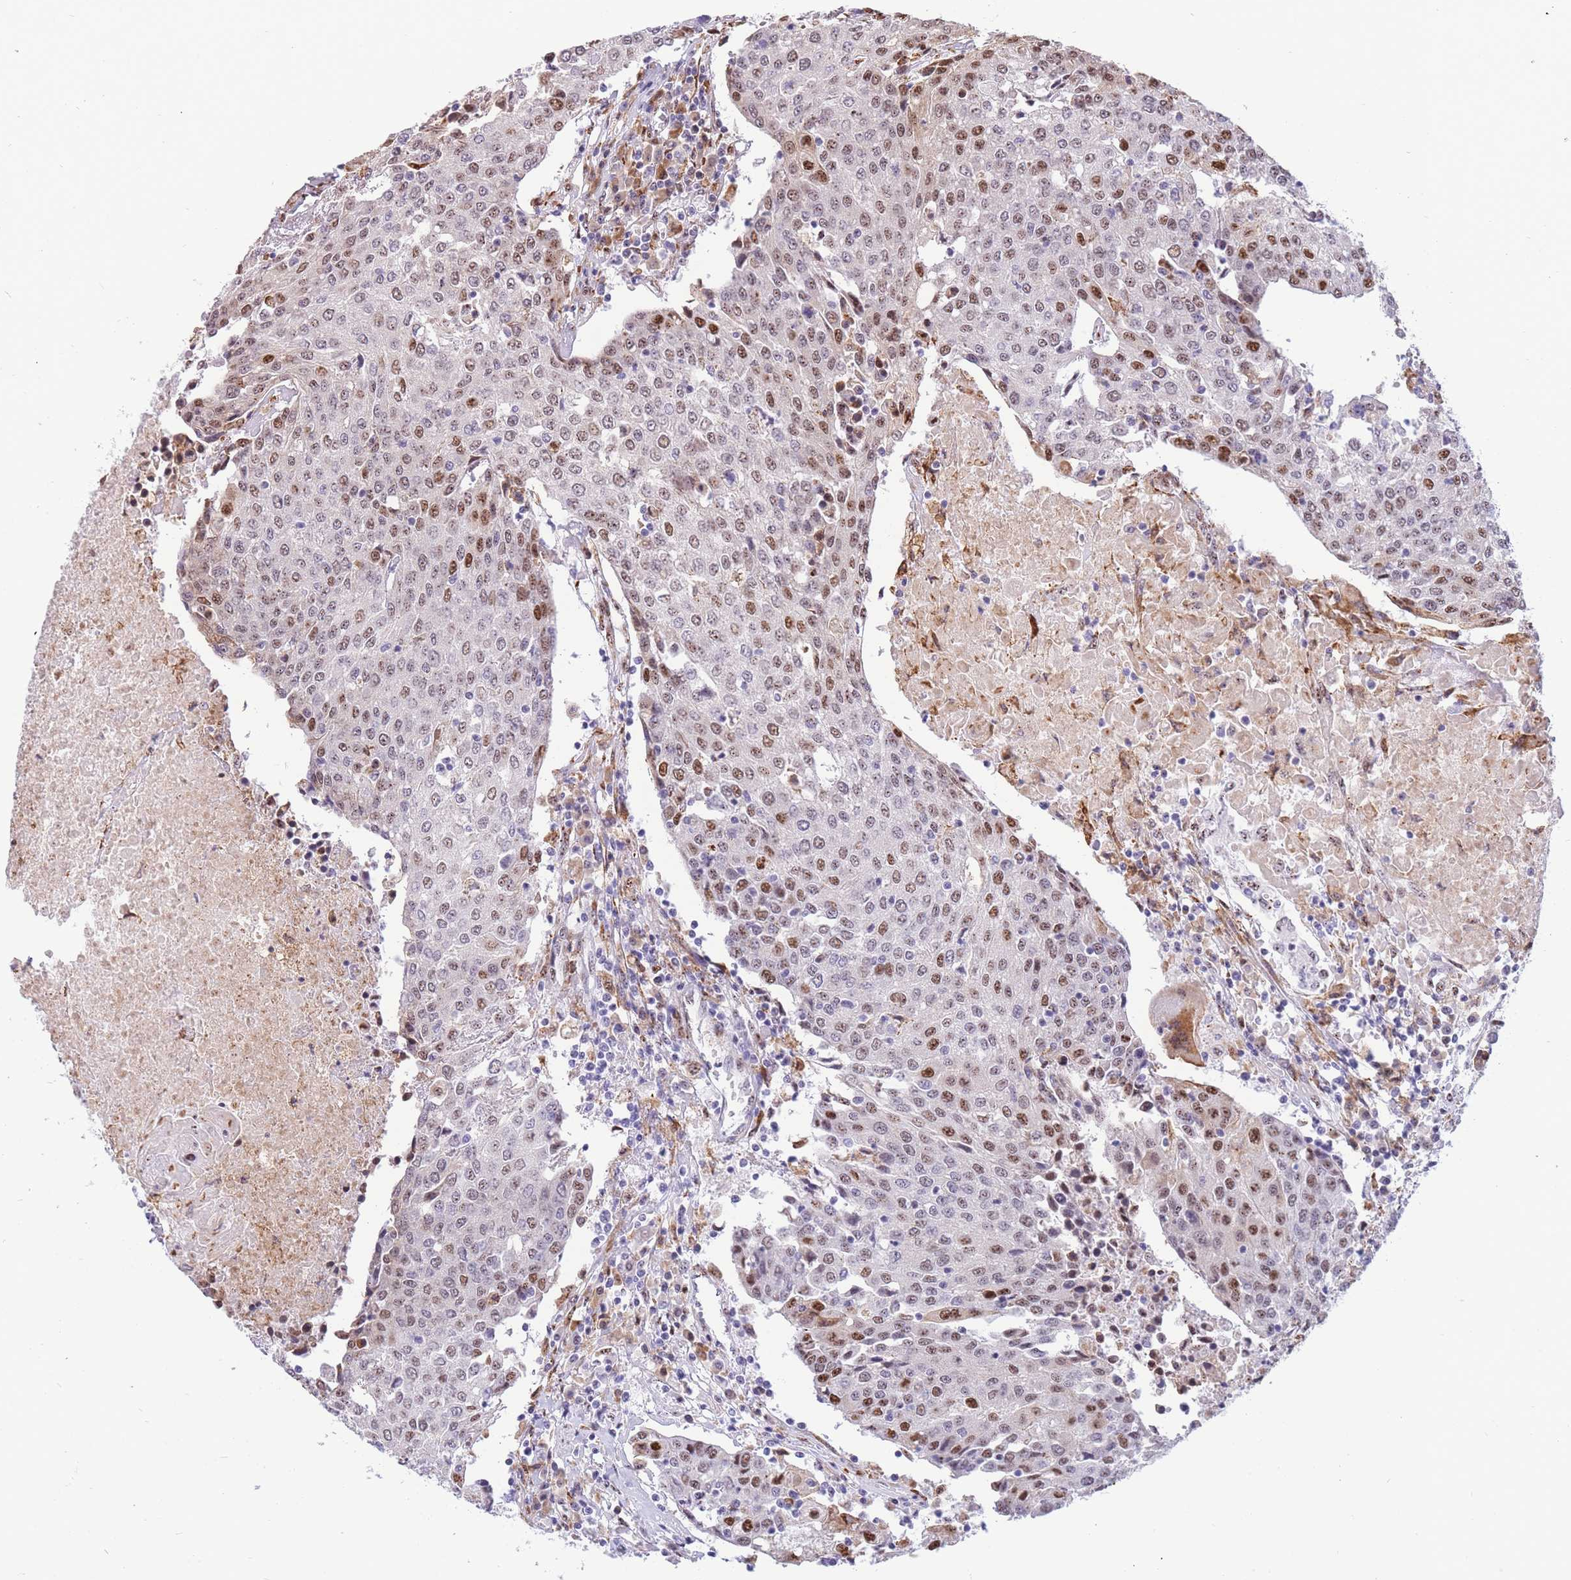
{"staining": {"intensity": "moderate", "quantity": ">75%", "location": "nuclear"}, "tissue": "urothelial cancer", "cell_type": "Tumor cells", "image_type": "cancer", "snomed": [{"axis": "morphology", "description": "Urothelial carcinoma, High grade"}, {"axis": "topography", "description": "Urinary bladder"}], "caption": "The micrograph displays a brown stain indicating the presence of a protein in the nuclear of tumor cells in high-grade urothelial carcinoma.", "gene": "FAM153A", "patient": {"sex": "female", "age": 85}}